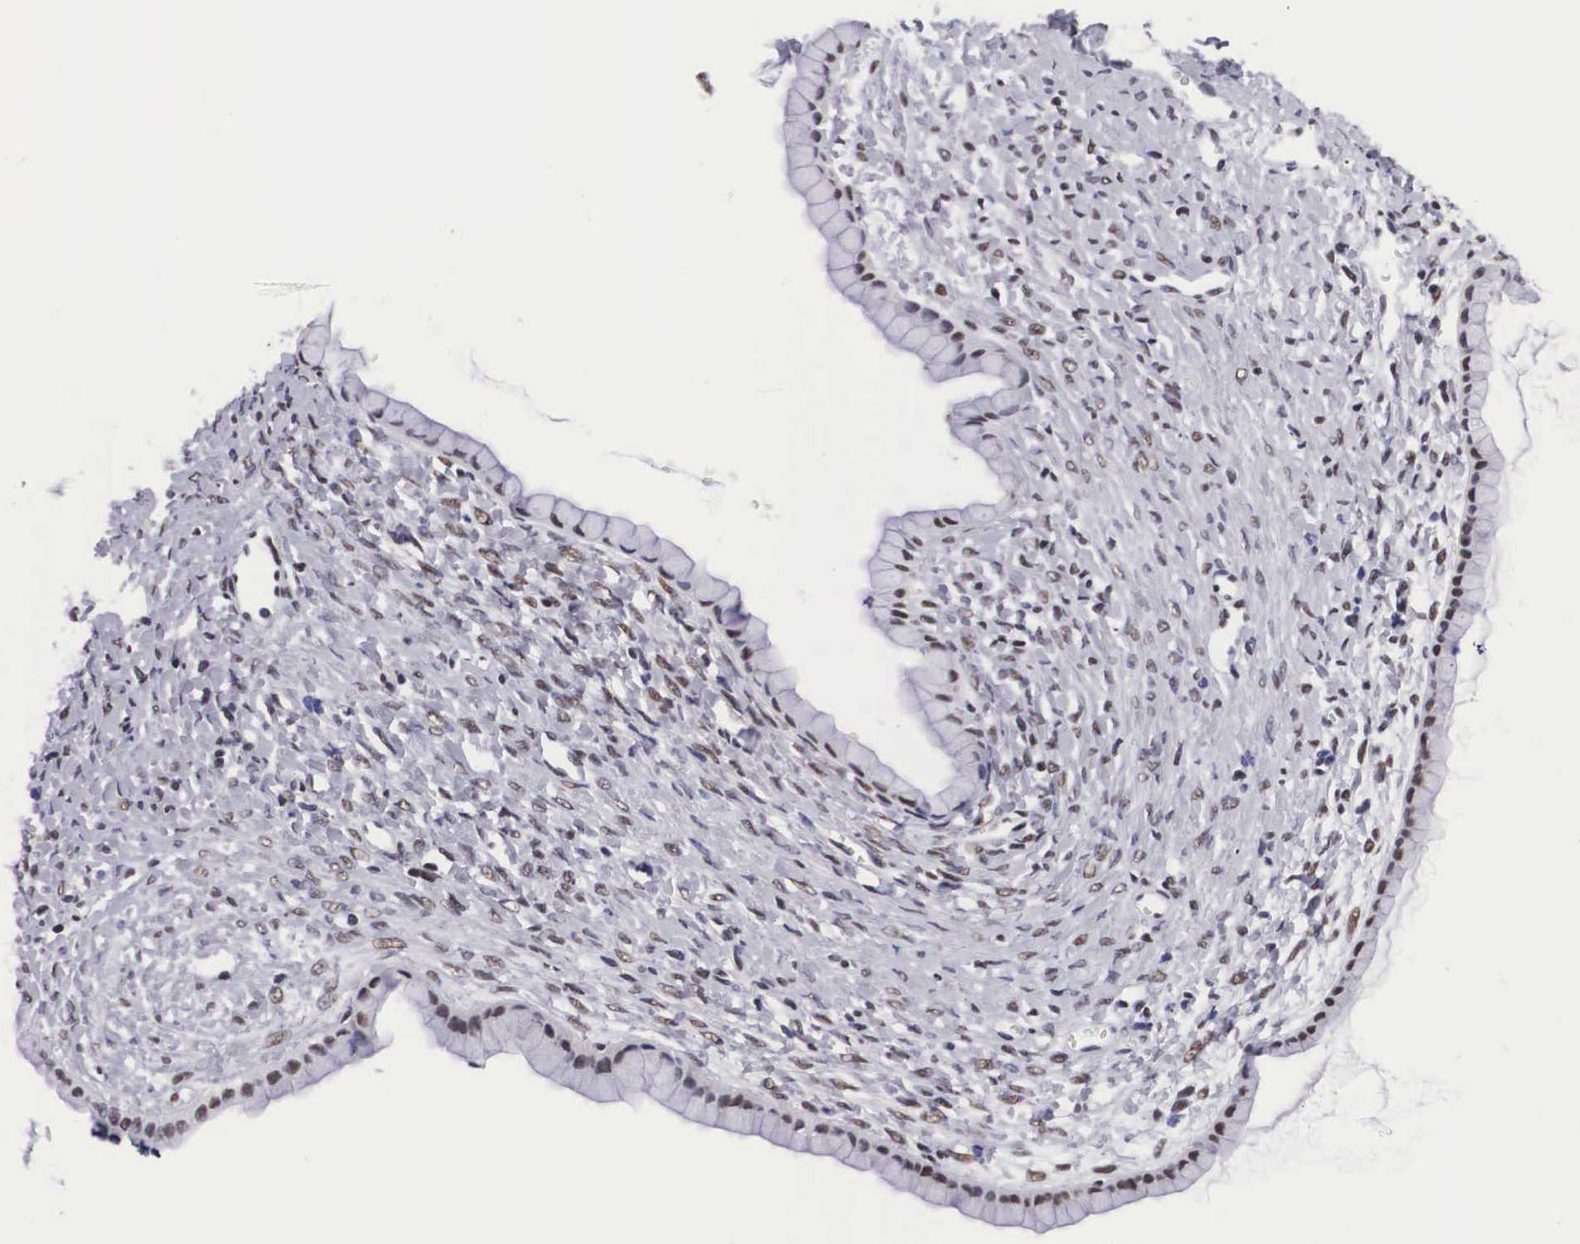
{"staining": {"intensity": "moderate", "quantity": ">75%", "location": "nuclear"}, "tissue": "ovarian cancer", "cell_type": "Tumor cells", "image_type": "cancer", "snomed": [{"axis": "morphology", "description": "Cystadenocarcinoma, mucinous, NOS"}, {"axis": "topography", "description": "Ovary"}], "caption": "Protein staining reveals moderate nuclear staining in about >75% of tumor cells in ovarian cancer (mucinous cystadenocarcinoma). Immunohistochemistry (ihc) stains the protein in brown and the nuclei are stained blue.", "gene": "SF3A1", "patient": {"sex": "female", "age": 25}}